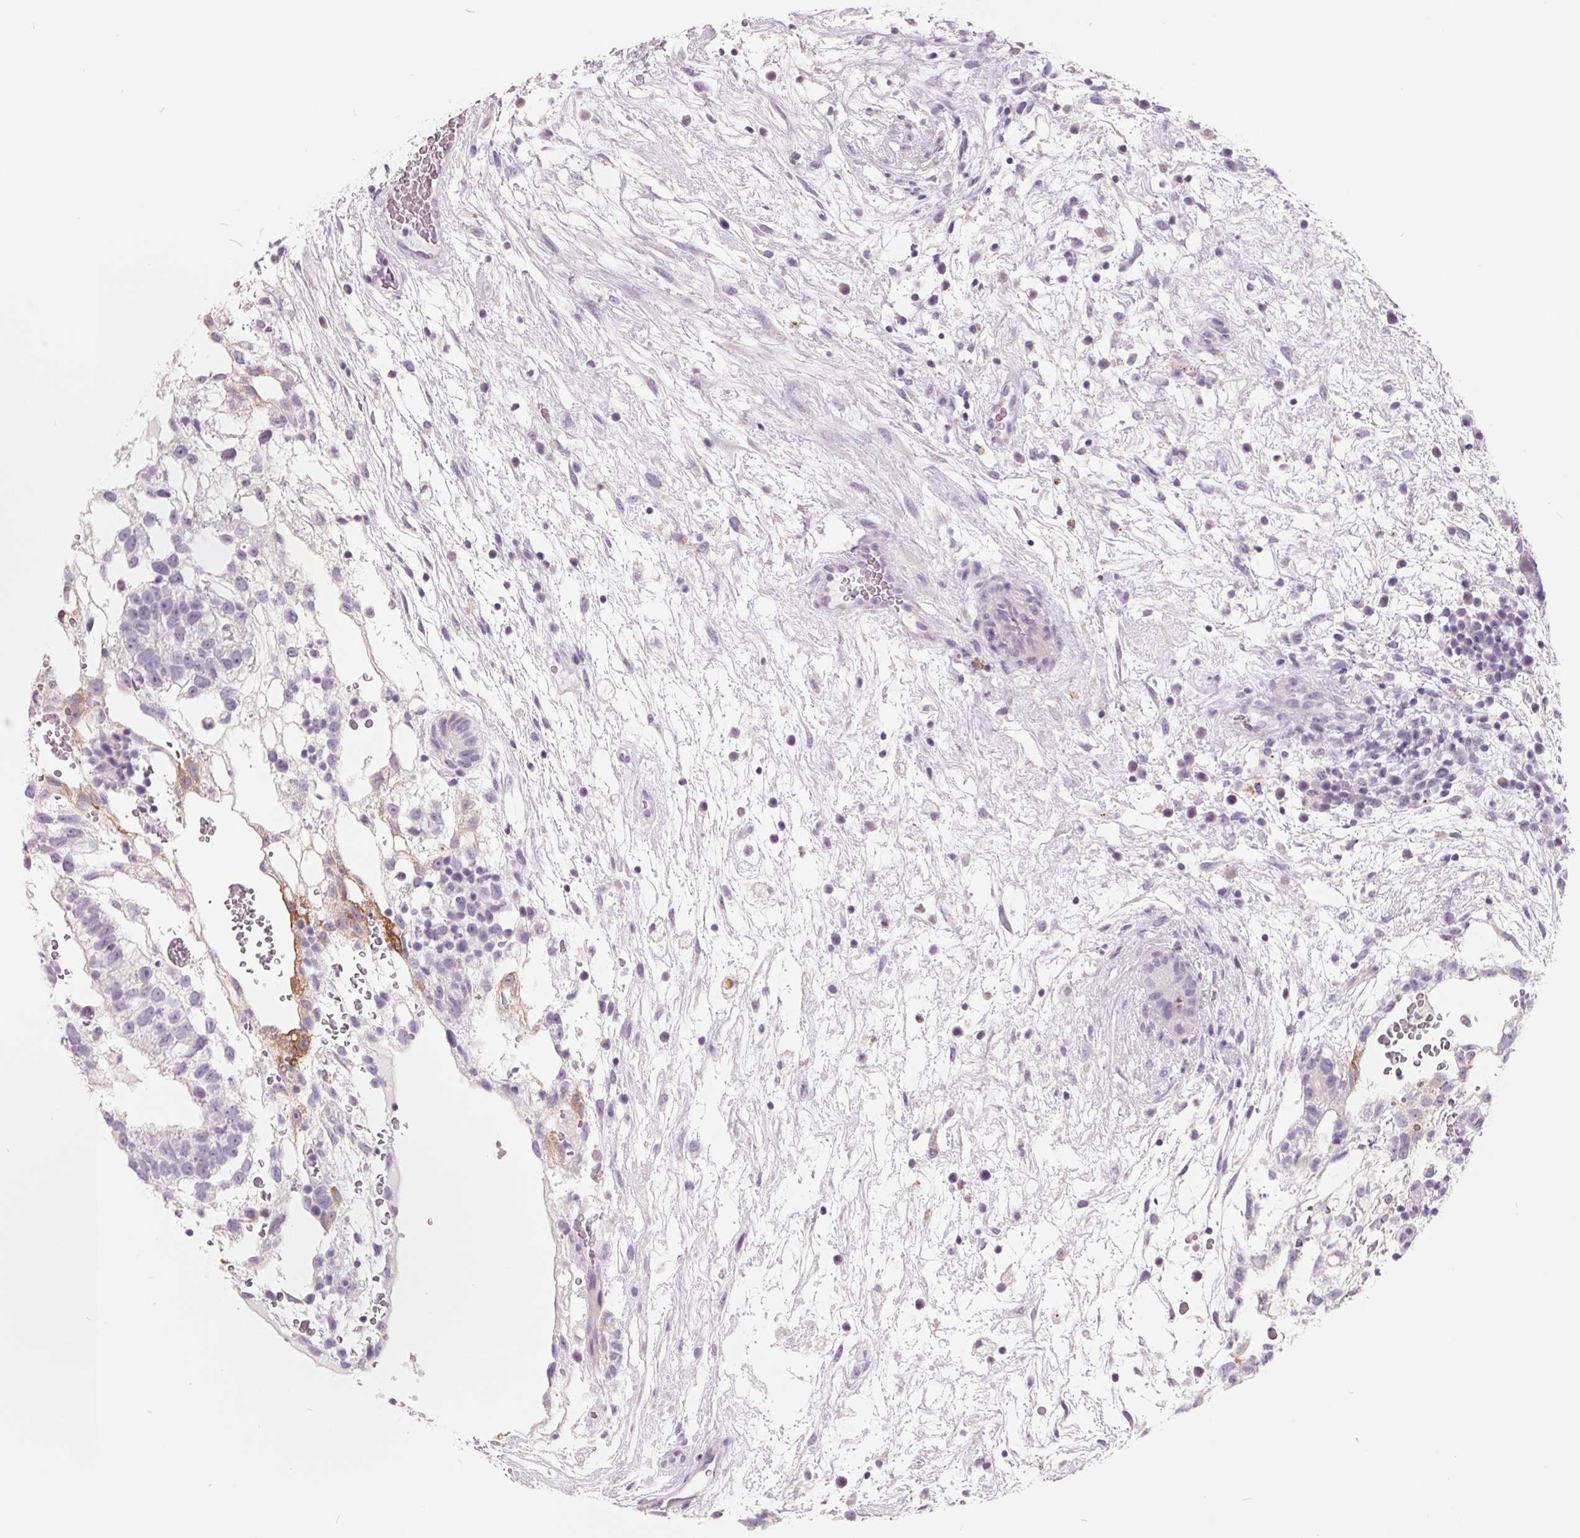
{"staining": {"intensity": "negative", "quantity": "none", "location": "none"}, "tissue": "testis cancer", "cell_type": "Tumor cells", "image_type": "cancer", "snomed": [{"axis": "morphology", "description": "Normal tissue, NOS"}, {"axis": "morphology", "description": "Carcinoma, Embryonal, NOS"}, {"axis": "topography", "description": "Testis"}], "caption": "Tumor cells show no significant expression in testis cancer (embryonal carcinoma). (Stains: DAB (3,3'-diaminobenzidine) immunohistochemistry (IHC) with hematoxylin counter stain, Microscopy: brightfield microscopy at high magnification).", "gene": "FTCD", "patient": {"sex": "male", "age": 32}}